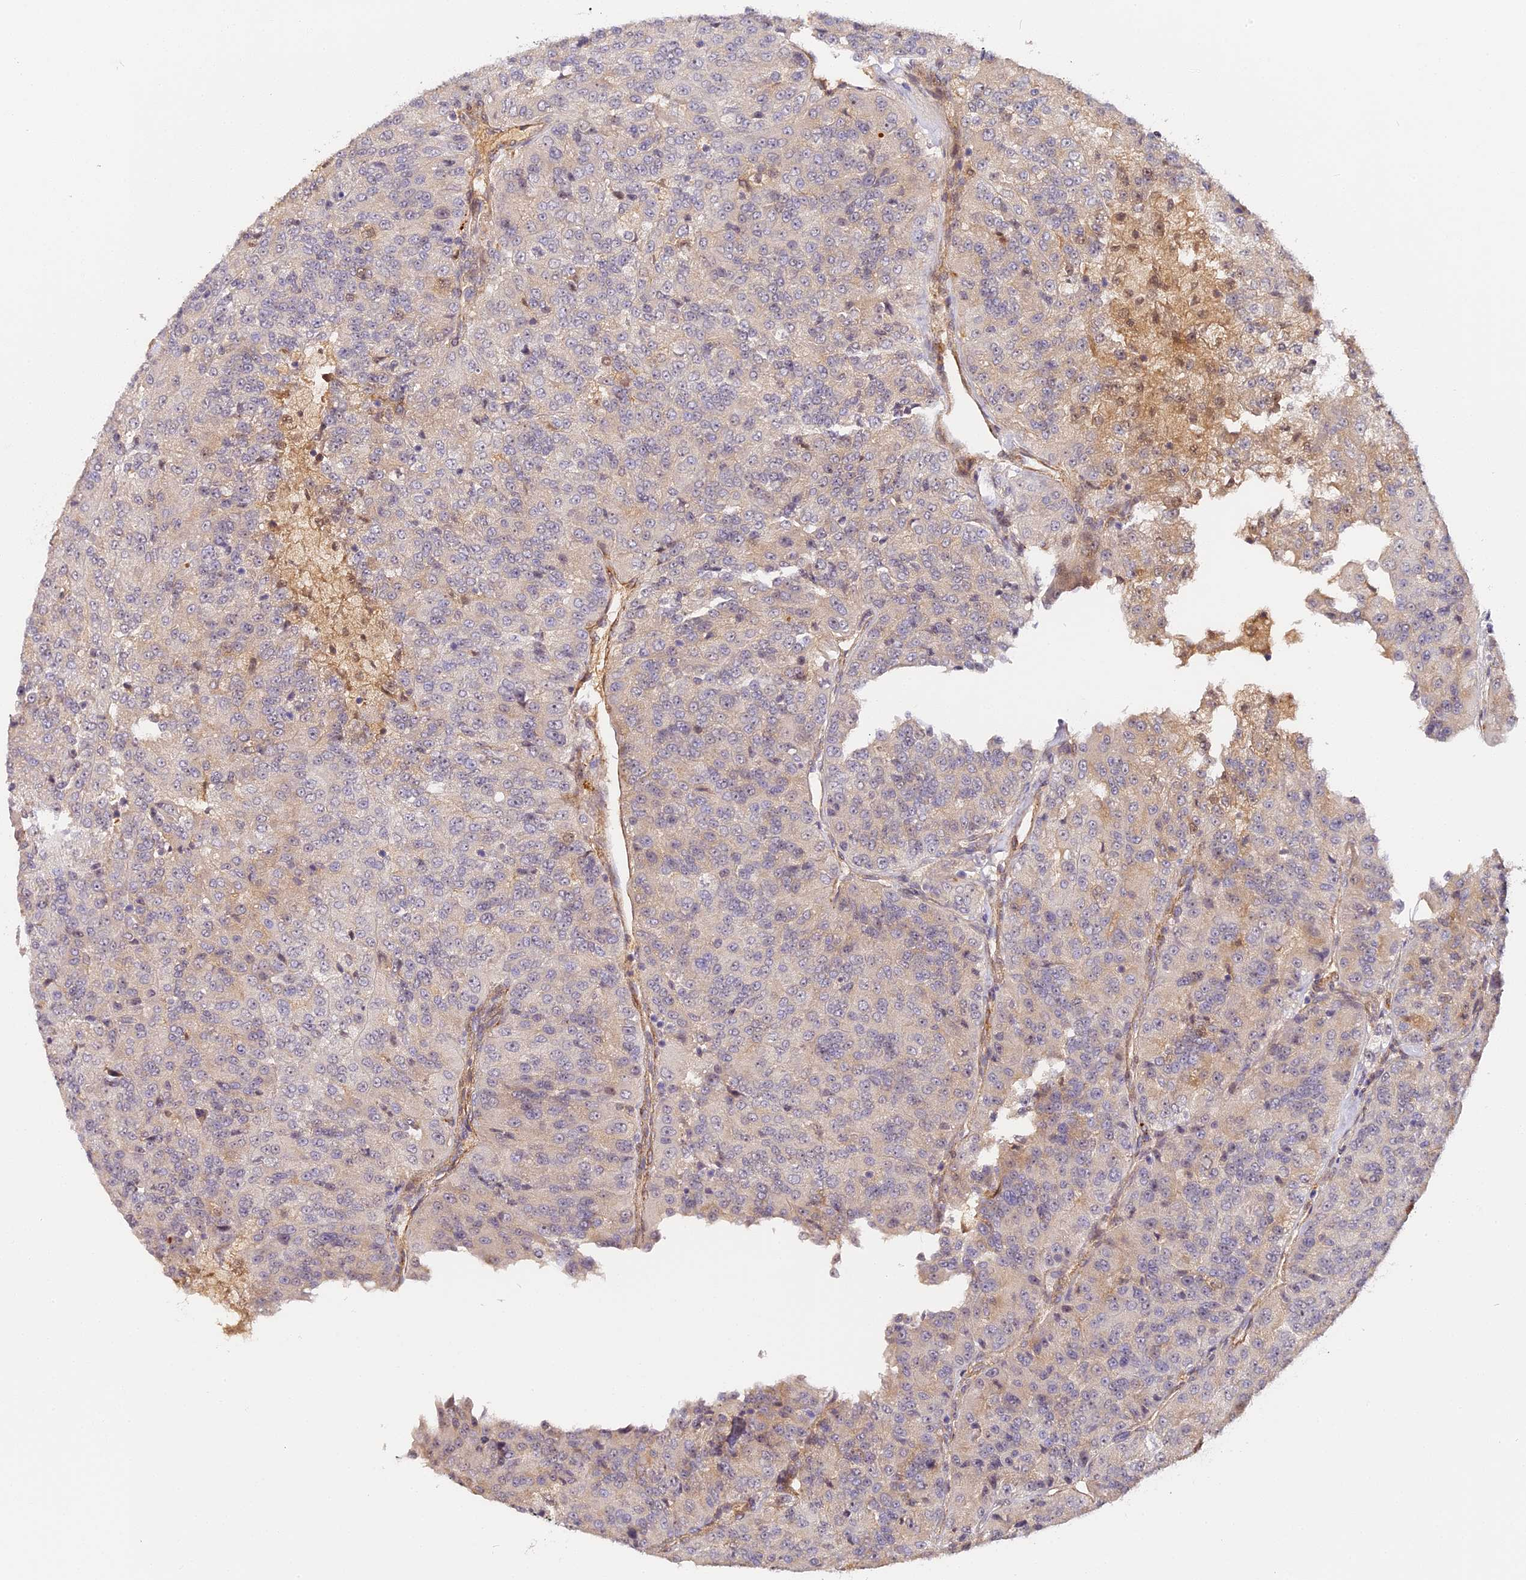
{"staining": {"intensity": "negative", "quantity": "none", "location": "none"}, "tissue": "renal cancer", "cell_type": "Tumor cells", "image_type": "cancer", "snomed": [{"axis": "morphology", "description": "Adenocarcinoma, NOS"}, {"axis": "topography", "description": "Kidney"}], "caption": "Human renal adenocarcinoma stained for a protein using IHC displays no positivity in tumor cells.", "gene": "IMPACT", "patient": {"sex": "female", "age": 63}}